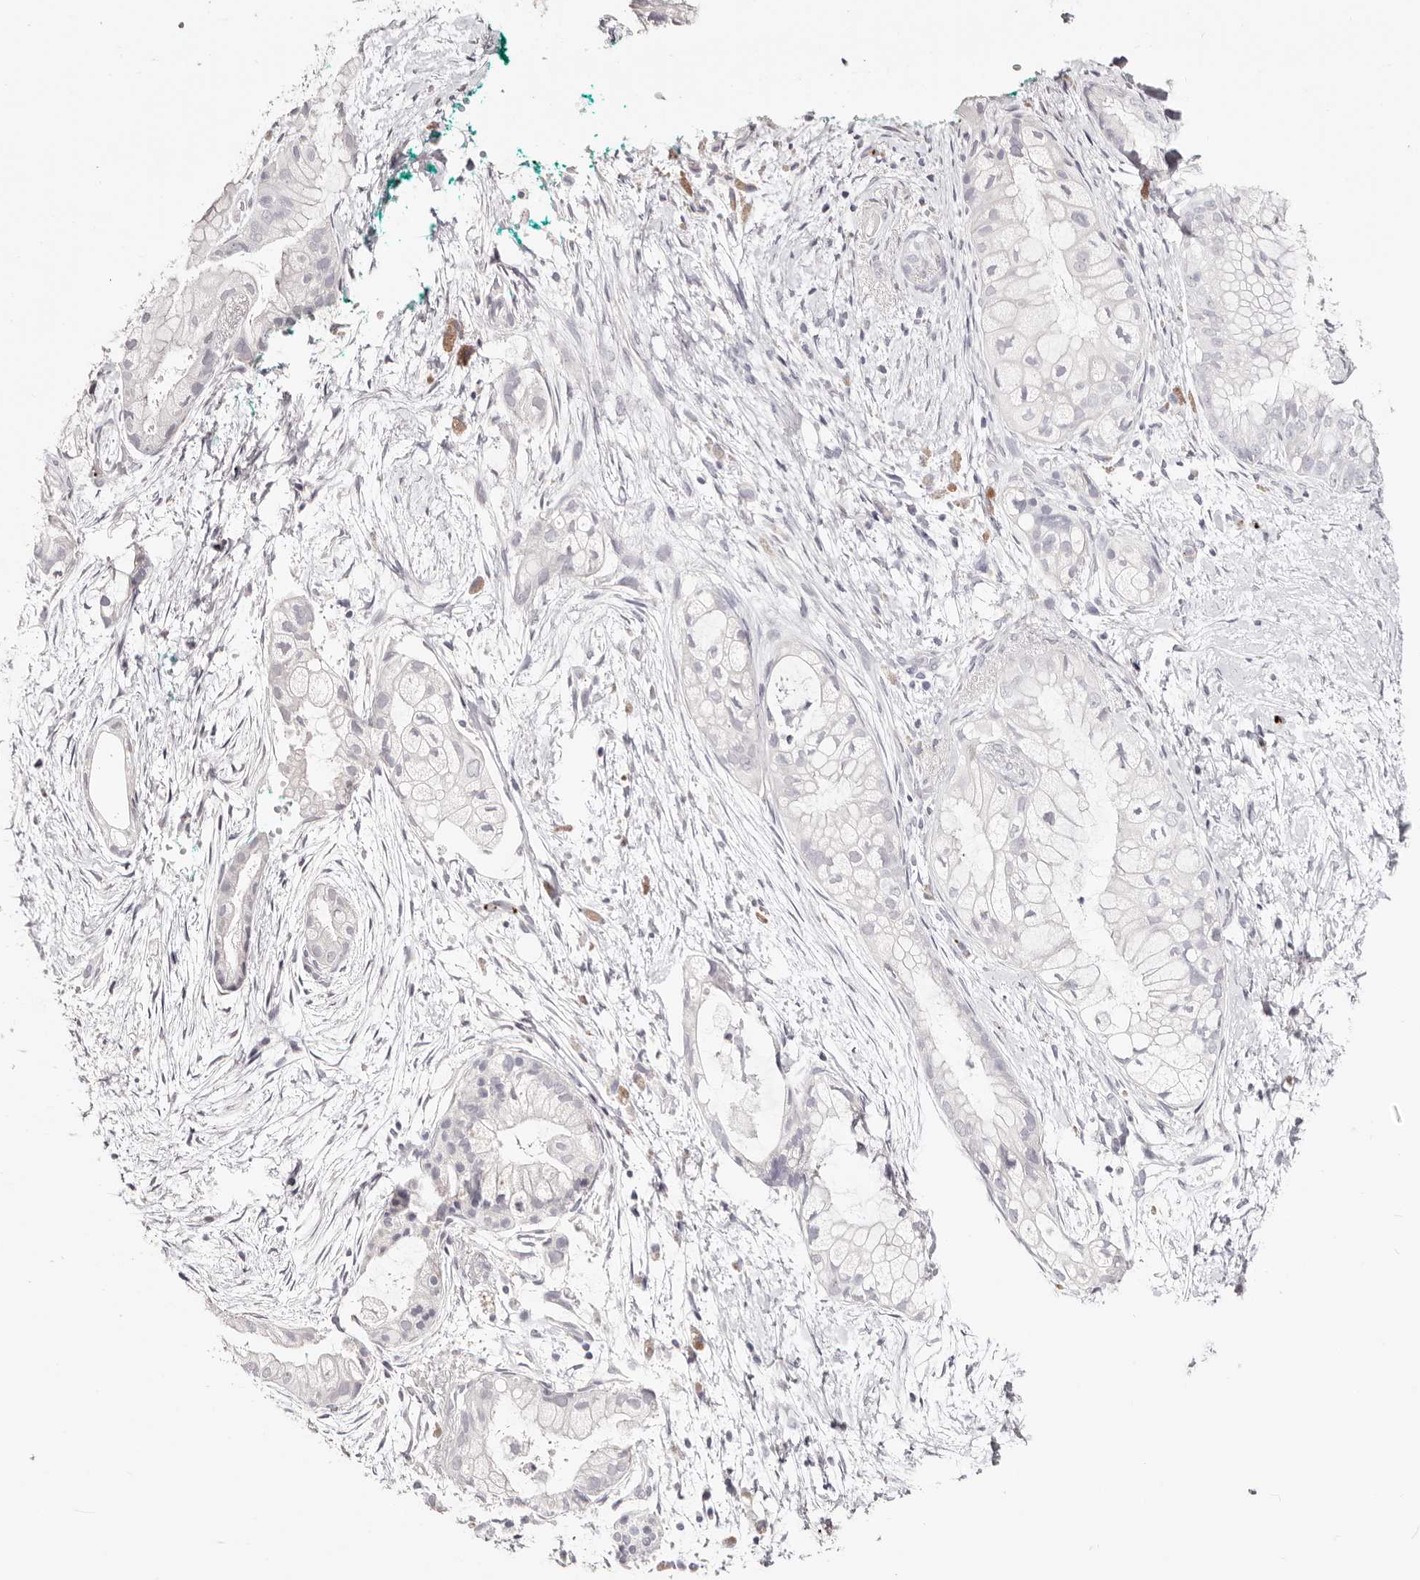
{"staining": {"intensity": "negative", "quantity": "none", "location": "none"}, "tissue": "pancreatic cancer", "cell_type": "Tumor cells", "image_type": "cancer", "snomed": [{"axis": "morphology", "description": "Adenocarcinoma, NOS"}, {"axis": "topography", "description": "Pancreas"}], "caption": "Protein analysis of adenocarcinoma (pancreatic) demonstrates no significant staining in tumor cells.", "gene": "PF4", "patient": {"sex": "male", "age": 53}}